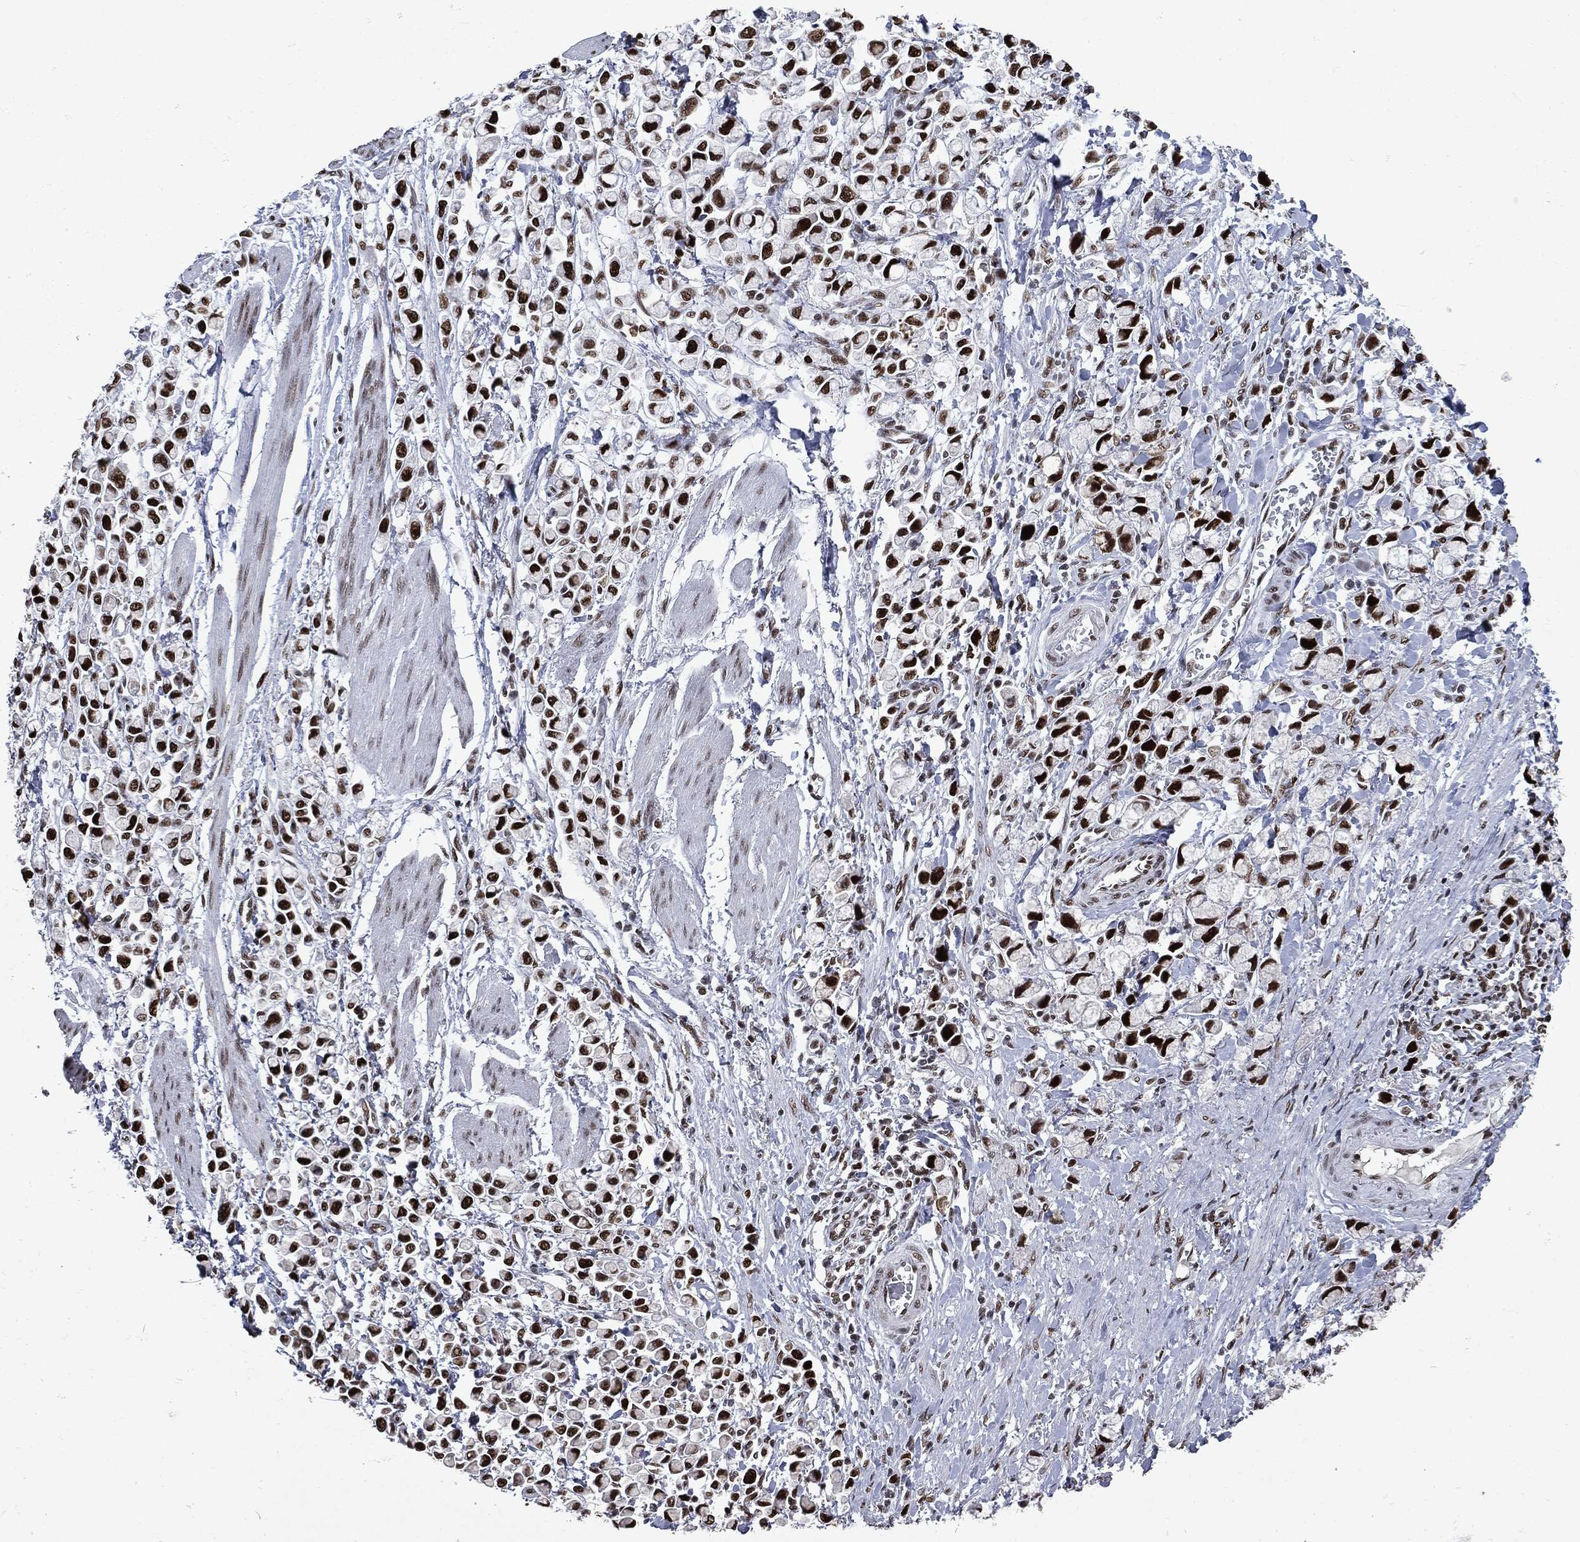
{"staining": {"intensity": "strong", "quantity": ">75%", "location": "nuclear"}, "tissue": "stomach cancer", "cell_type": "Tumor cells", "image_type": "cancer", "snomed": [{"axis": "morphology", "description": "Adenocarcinoma, NOS"}, {"axis": "topography", "description": "Stomach"}], "caption": "Protein expression analysis of stomach cancer (adenocarcinoma) shows strong nuclear positivity in approximately >75% of tumor cells.", "gene": "MSH2", "patient": {"sex": "female", "age": 81}}